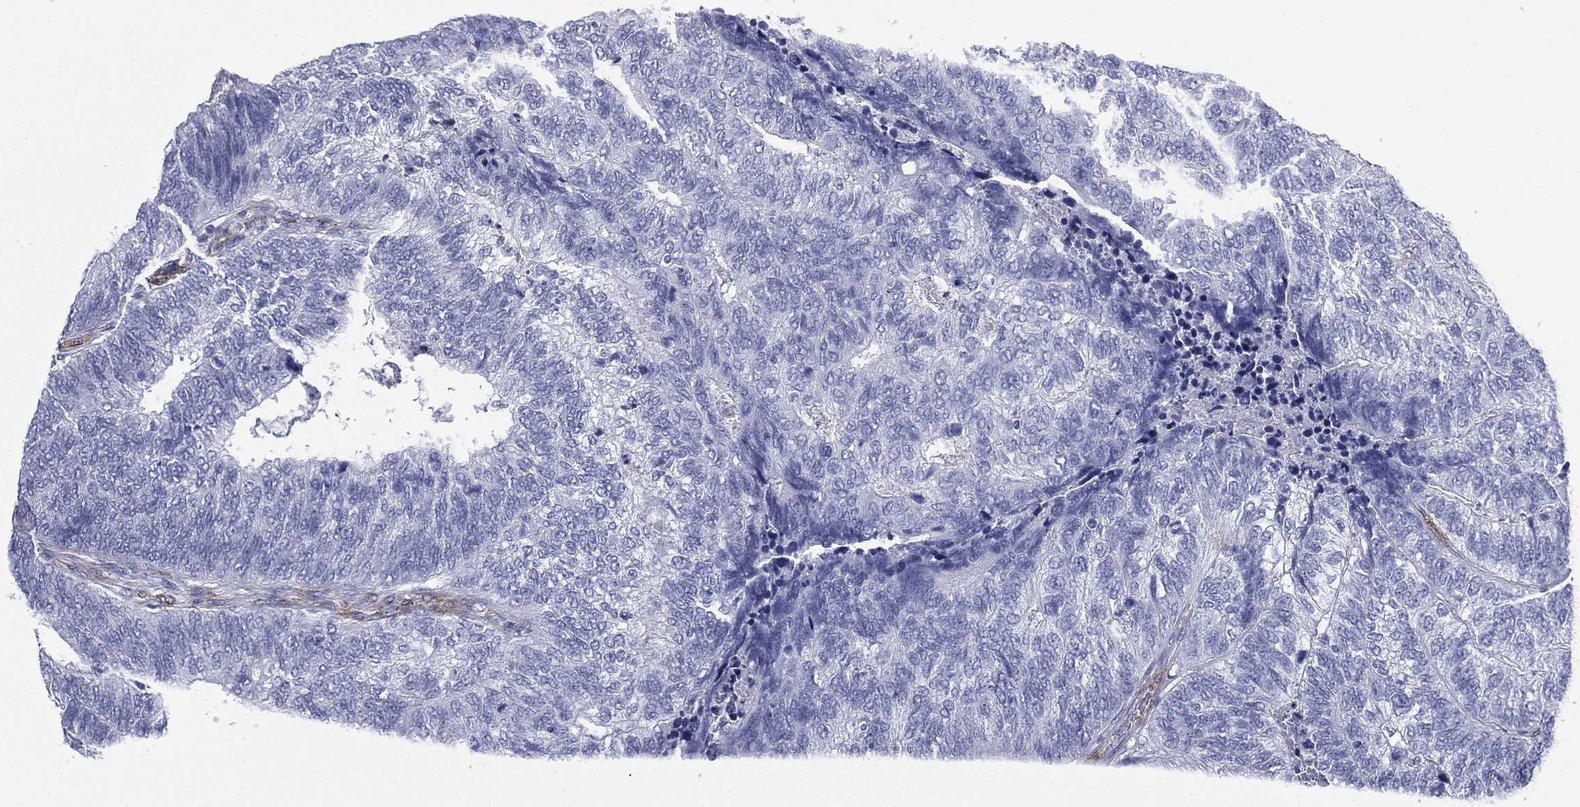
{"staining": {"intensity": "negative", "quantity": "none", "location": "none"}, "tissue": "colorectal cancer", "cell_type": "Tumor cells", "image_type": "cancer", "snomed": [{"axis": "morphology", "description": "Adenocarcinoma, NOS"}, {"axis": "topography", "description": "Colon"}], "caption": "Immunohistochemical staining of colorectal adenocarcinoma shows no significant staining in tumor cells. (DAB IHC, high magnification).", "gene": "CAVIN3", "patient": {"sex": "female", "age": 67}}